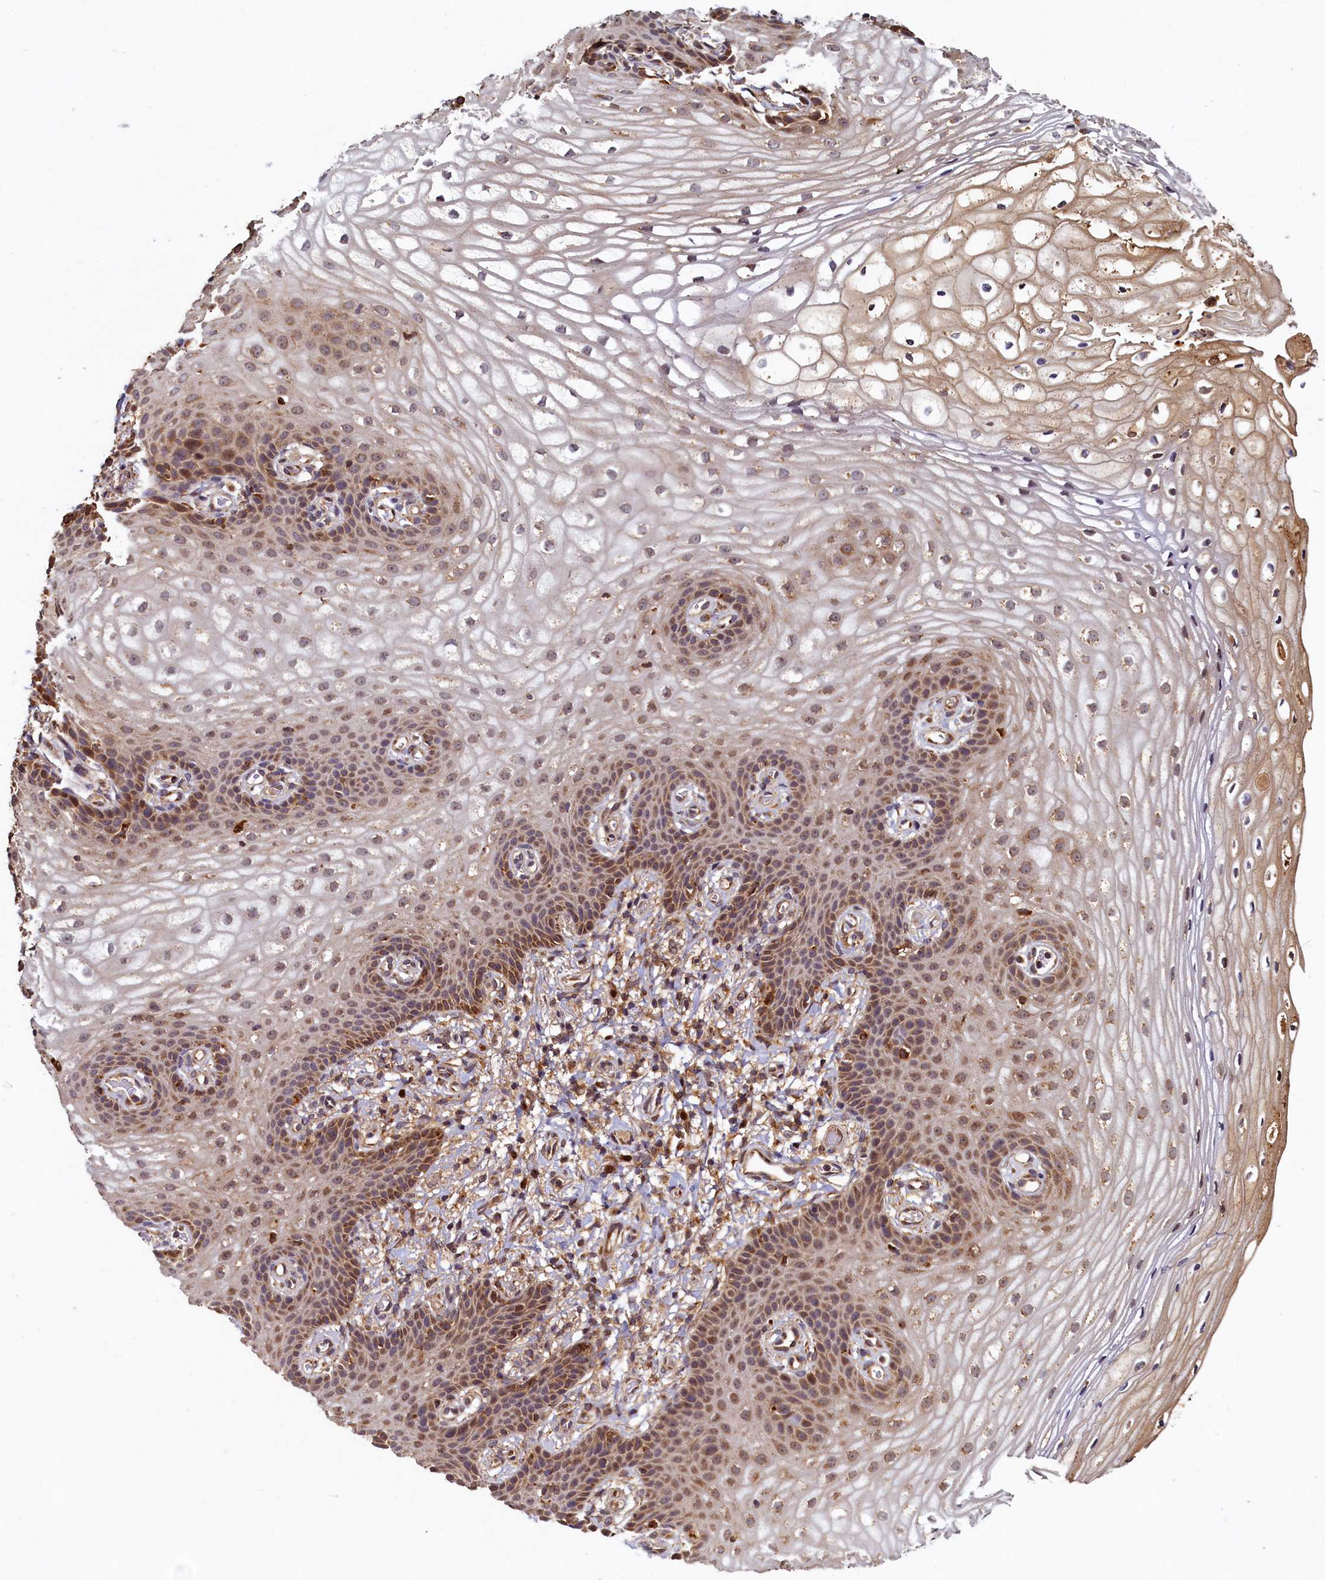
{"staining": {"intensity": "moderate", "quantity": ">75%", "location": "cytoplasmic/membranous"}, "tissue": "vagina", "cell_type": "Squamous epithelial cells", "image_type": "normal", "snomed": [{"axis": "morphology", "description": "Normal tissue, NOS"}, {"axis": "topography", "description": "Vagina"}], "caption": "A brown stain labels moderate cytoplasmic/membranous staining of a protein in squamous epithelial cells of normal vagina. Nuclei are stained in blue.", "gene": "NCKAP5L", "patient": {"sex": "female", "age": 60}}